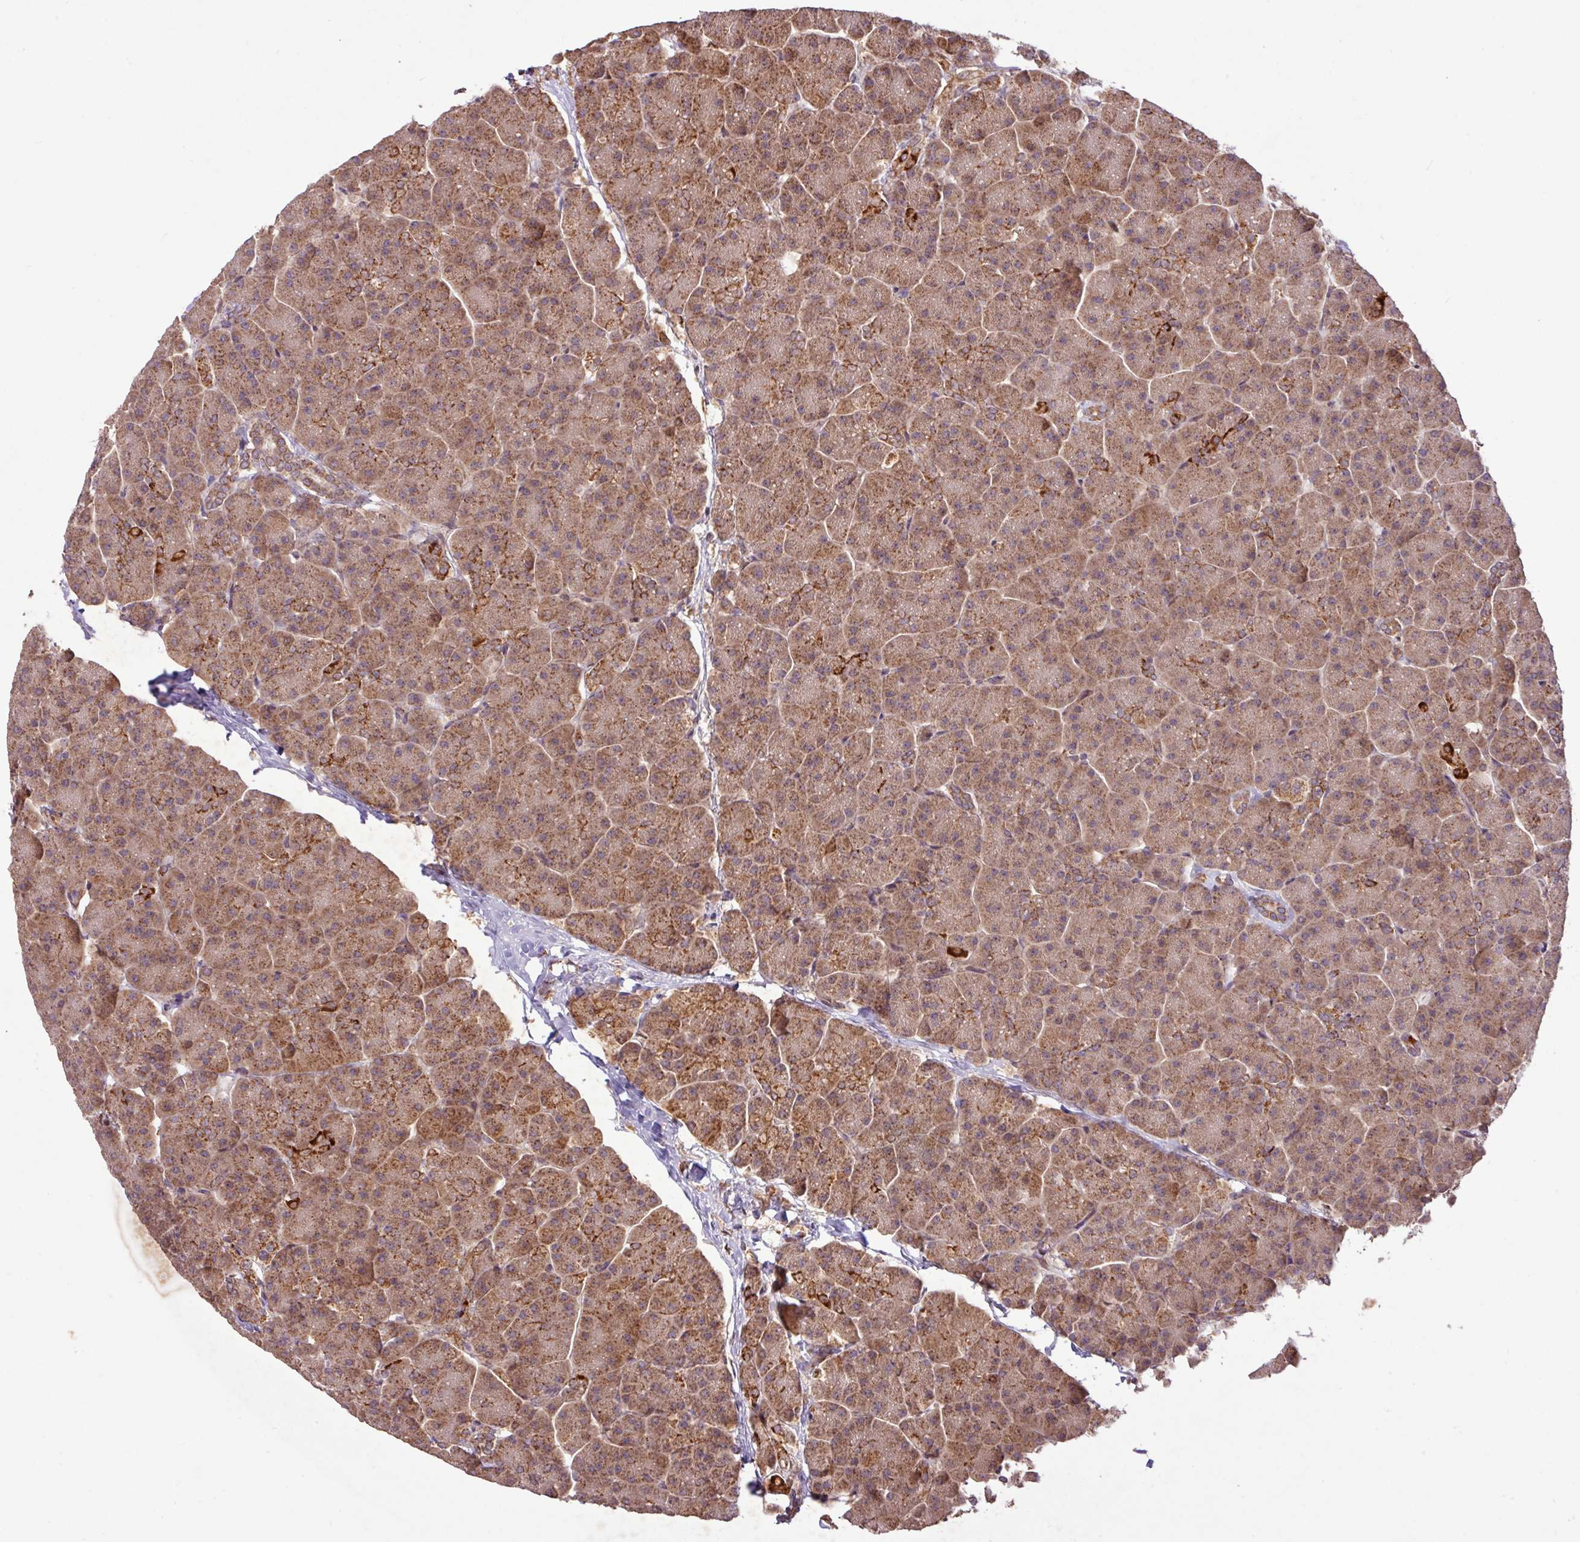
{"staining": {"intensity": "strong", "quantity": ">75%", "location": "cytoplasmic/membranous,nuclear"}, "tissue": "pancreas", "cell_type": "Exocrine glandular cells", "image_type": "normal", "snomed": [{"axis": "morphology", "description": "Normal tissue, NOS"}, {"axis": "topography", "description": "Pancreas"}, {"axis": "topography", "description": "Peripheral nerve tissue"}], "caption": "This histopathology image reveals immunohistochemistry (IHC) staining of unremarkable human pancreas, with high strong cytoplasmic/membranous,nuclear positivity in approximately >75% of exocrine glandular cells.", "gene": "YPEL1", "patient": {"sex": "male", "age": 54}}